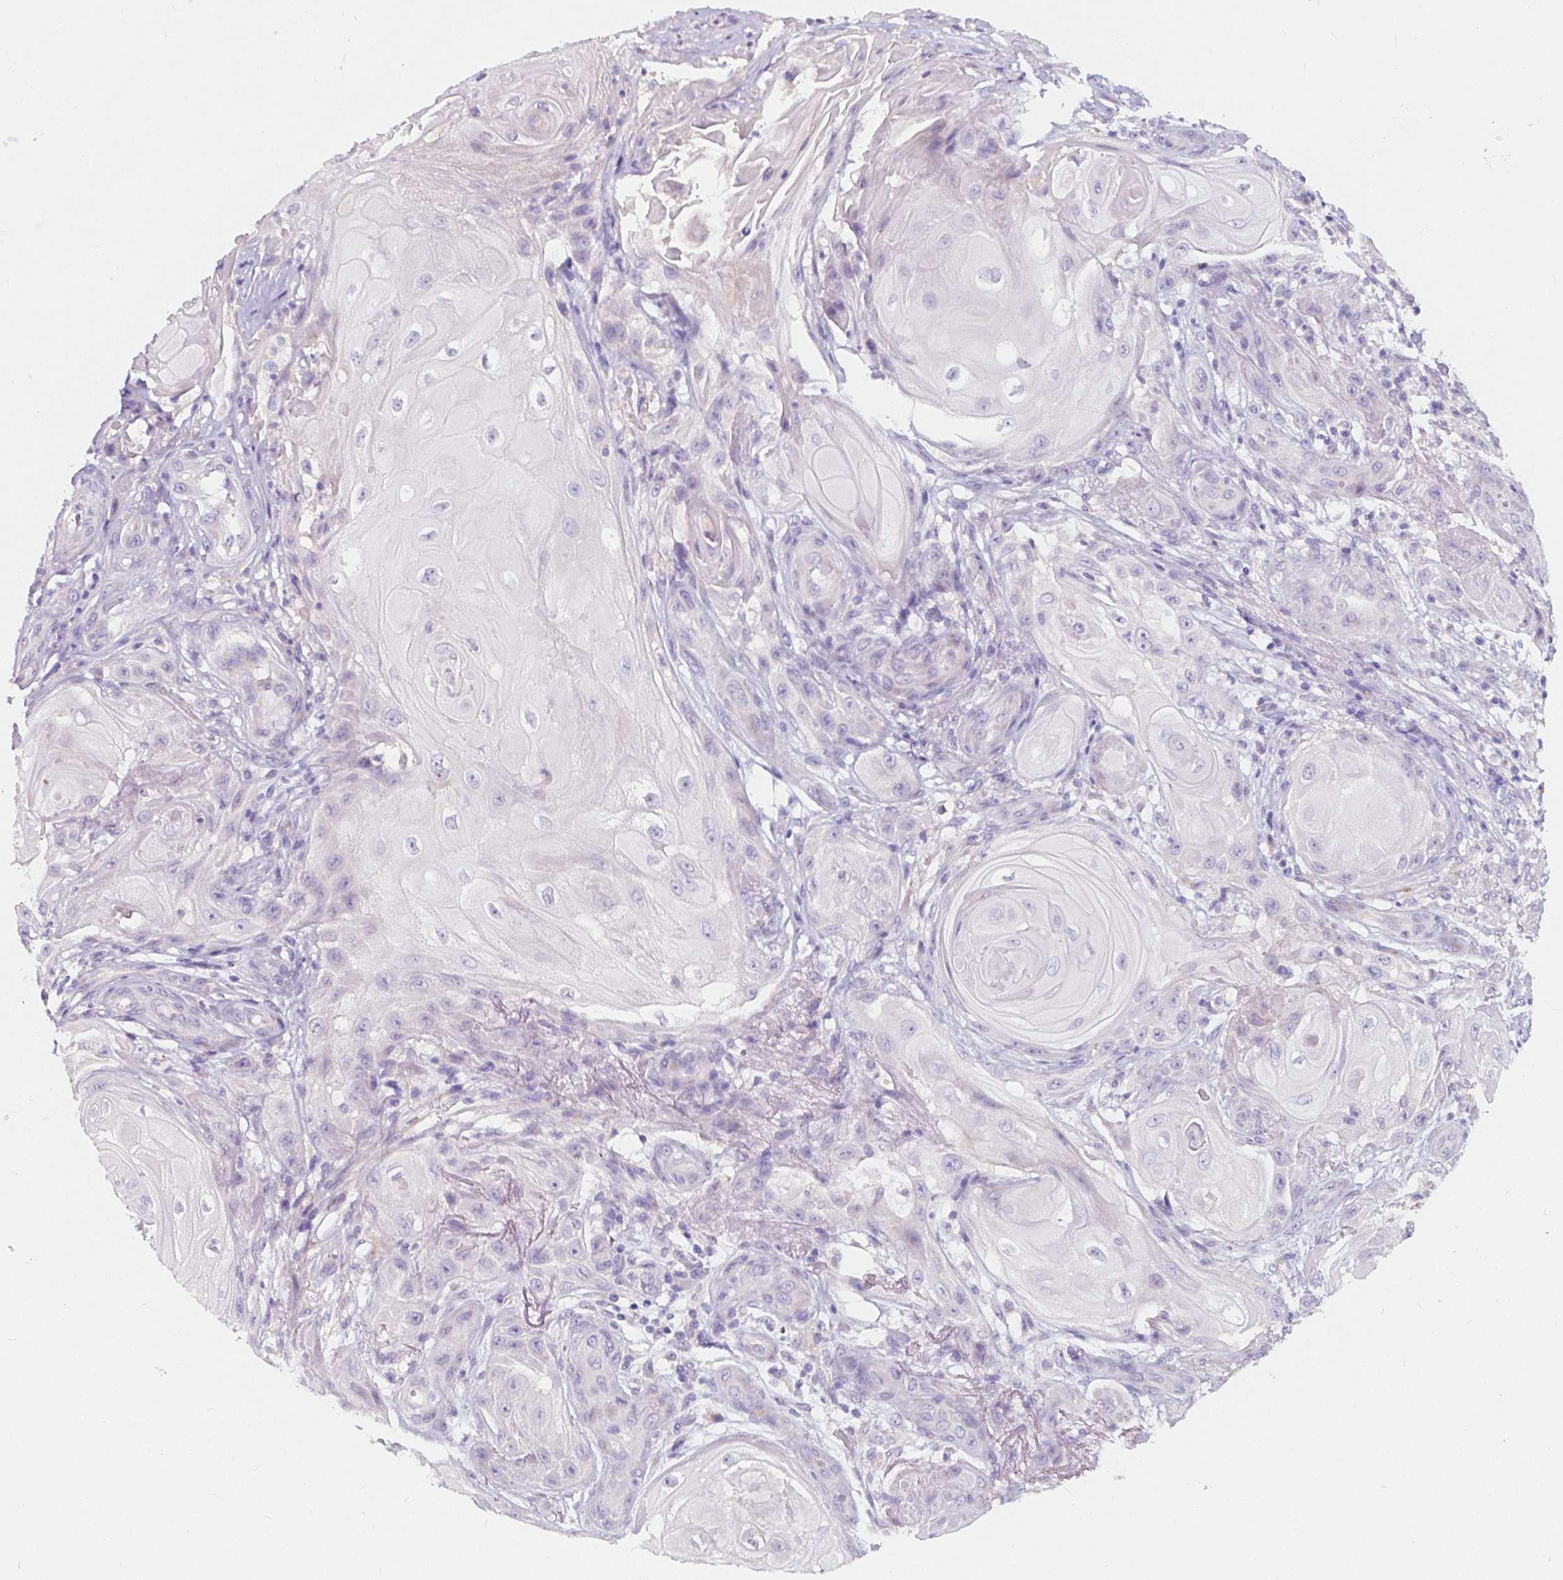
{"staining": {"intensity": "negative", "quantity": "none", "location": "none"}, "tissue": "skin cancer", "cell_type": "Tumor cells", "image_type": "cancer", "snomed": [{"axis": "morphology", "description": "Squamous cell carcinoma, NOS"}, {"axis": "topography", "description": "Skin"}], "caption": "A micrograph of human skin cancer is negative for staining in tumor cells. (DAB (3,3'-diaminobenzidine) immunohistochemistry with hematoxylin counter stain).", "gene": "RNF186", "patient": {"sex": "male", "age": 62}}